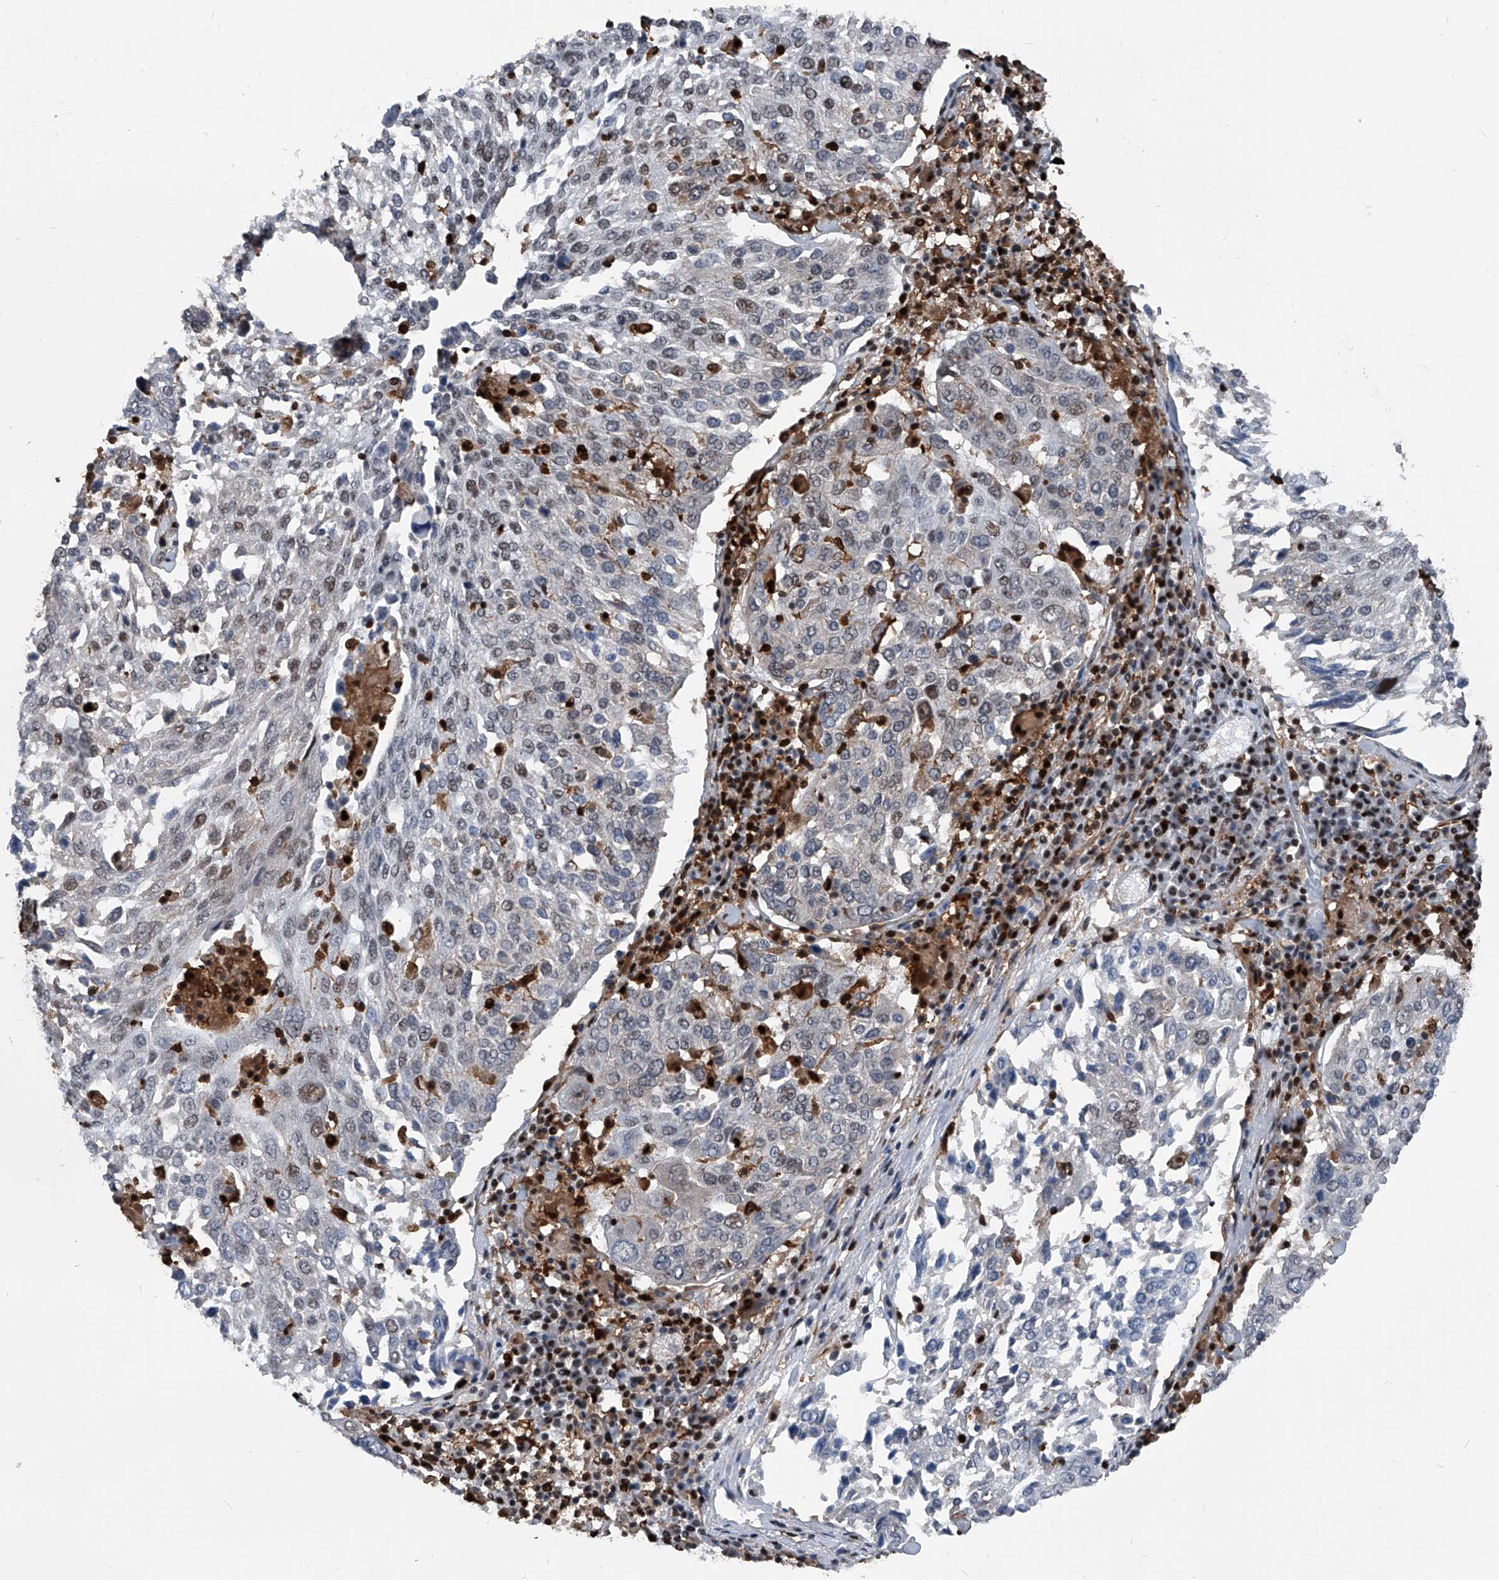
{"staining": {"intensity": "negative", "quantity": "none", "location": "none"}, "tissue": "lung cancer", "cell_type": "Tumor cells", "image_type": "cancer", "snomed": [{"axis": "morphology", "description": "Squamous cell carcinoma, NOS"}, {"axis": "topography", "description": "Lung"}], "caption": "An immunohistochemistry (IHC) image of lung cancer (squamous cell carcinoma) is shown. There is no staining in tumor cells of lung cancer (squamous cell carcinoma). The staining was performed using DAB to visualize the protein expression in brown, while the nuclei were stained in blue with hematoxylin (Magnification: 20x).", "gene": "FKBP5", "patient": {"sex": "male", "age": 65}}